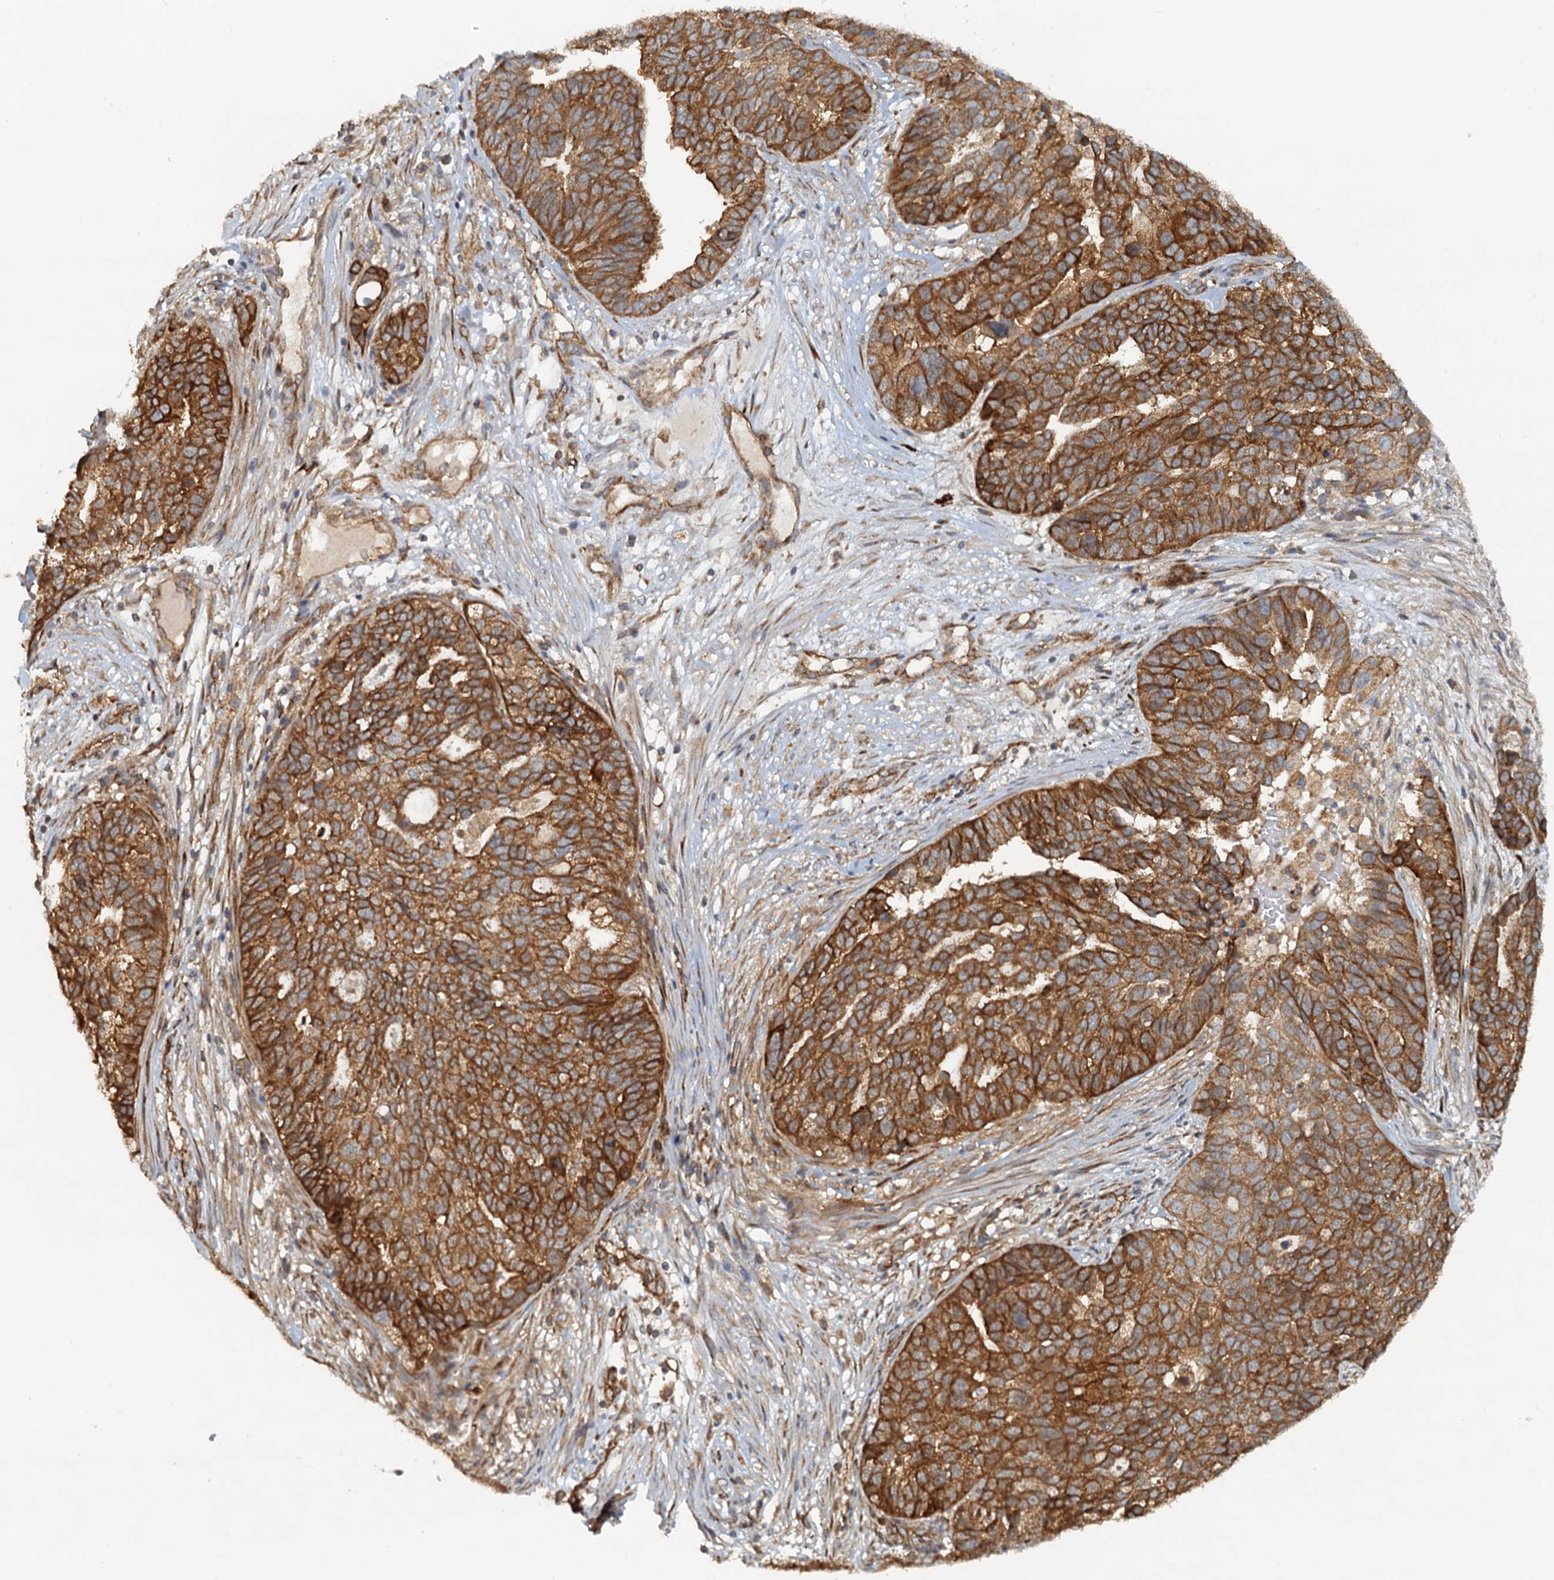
{"staining": {"intensity": "strong", "quantity": ">75%", "location": "cytoplasmic/membranous"}, "tissue": "ovarian cancer", "cell_type": "Tumor cells", "image_type": "cancer", "snomed": [{"axis": "morphology", "description": "Cystadenocarcinoma, serous, NOS"}, {"axis": "topography", "description": "Ovary"}], "caption": "There is high levels of strong cytoplasmic/membranous expression in tumor cells of serous cystadenocarcinoma (ovarian), as demonstrated by immunohistochemical staining (brown color).", "gene": "NIPAL3", "patient": {"sex": "female", "age": 59}}